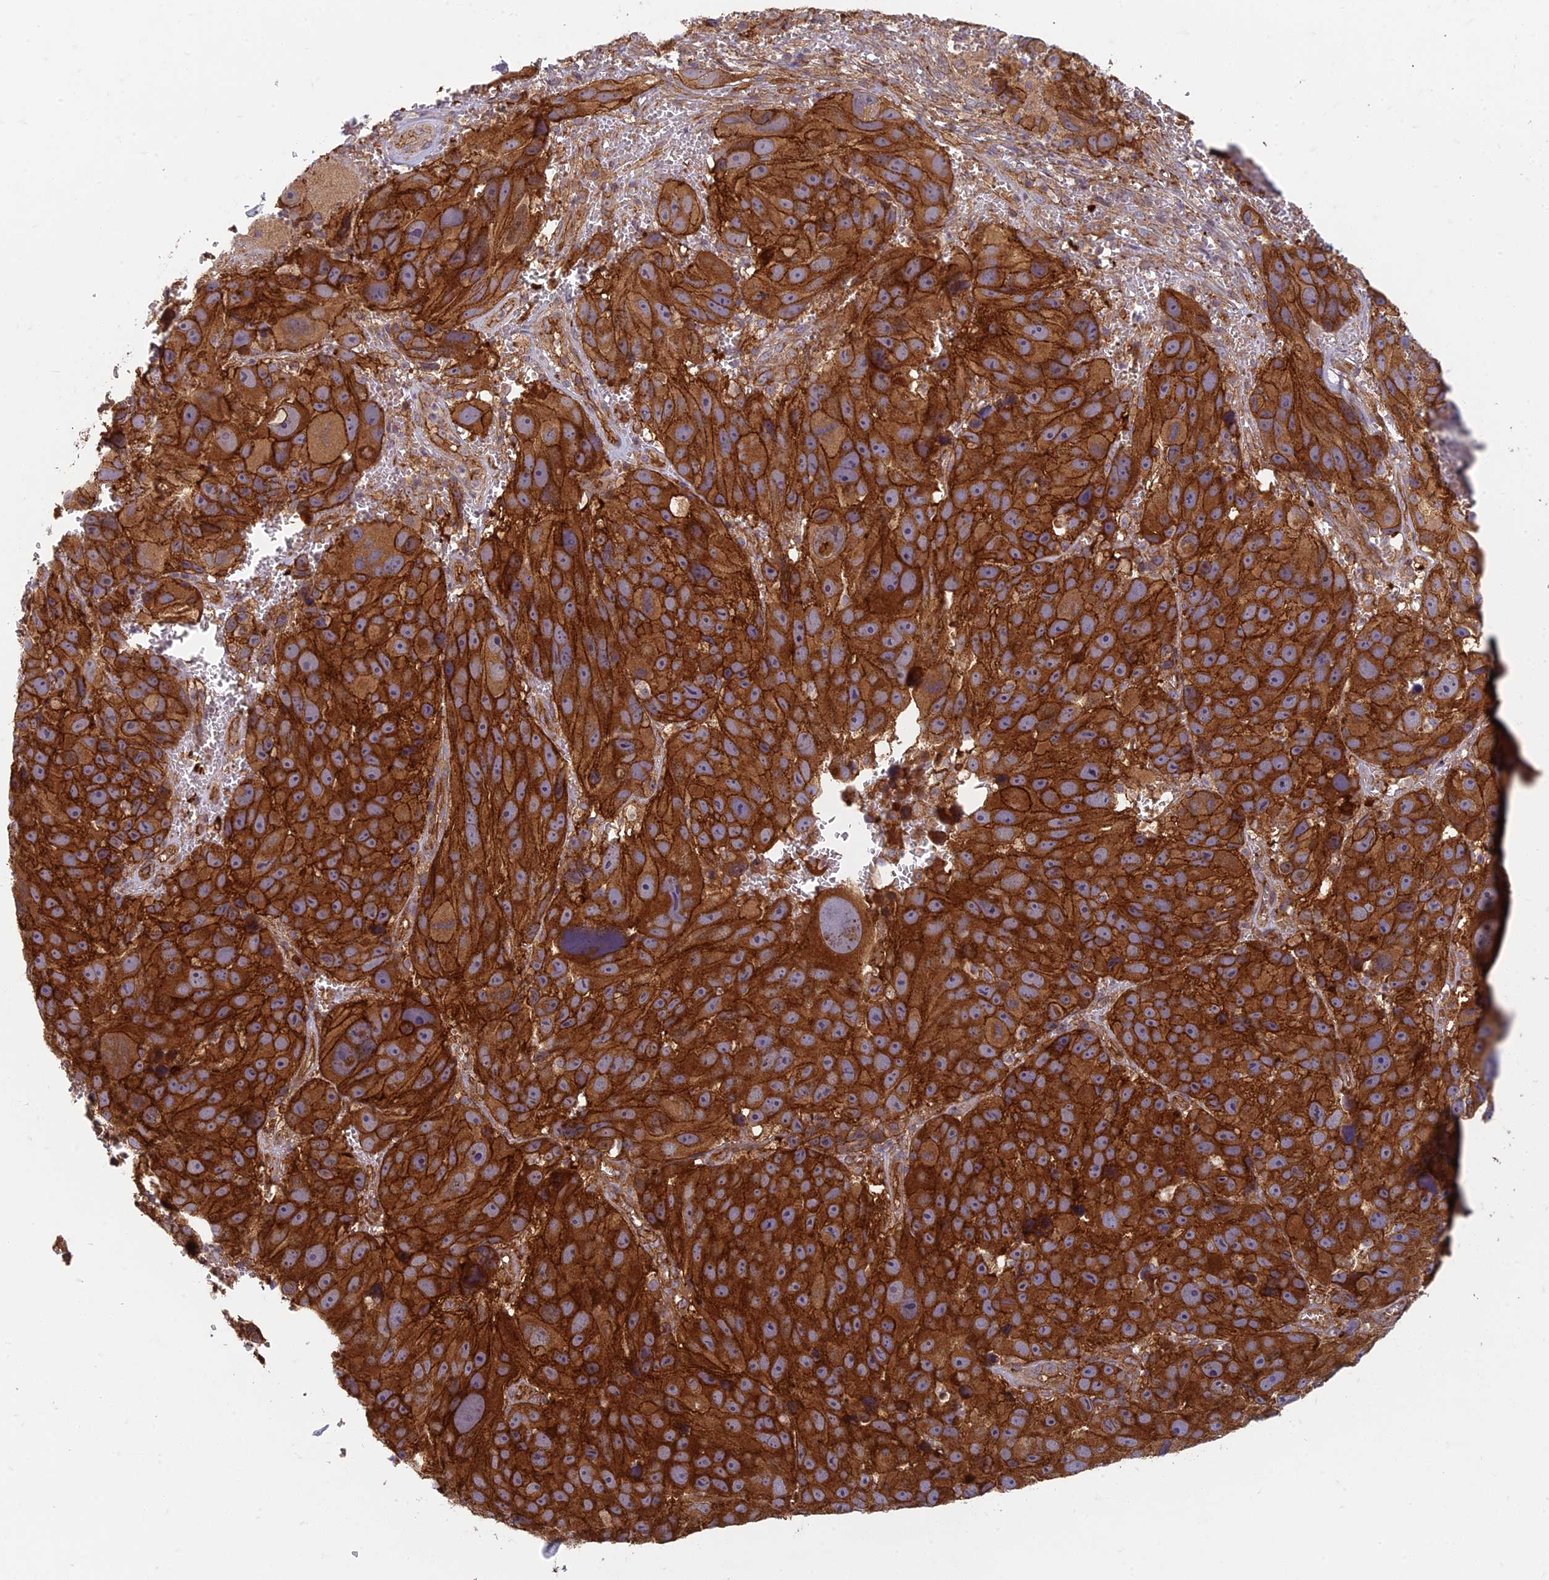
{"staining": {"intensity": "strong", "quantity": ">75%", "location": "cytoplasmic/membranous"}, "tissue": "melanoma", "cell_type": "Tumor cells", "image_type": "cancer", "snomed": [{"axis": "morphology", "description": "Malignant melanoma, NOS"}, {"axis": "topography", "description": "Skin"}], "caption": "High-magnification brightfield microscopy of malignant melanoma stained with DAB (brown) and counterstained with hematoxylin (blue). tumor cells exhibit strong cytoplasmic/membranous expression is seen in approximately>75% of cells.", "gene": "TCF25", "patient": {"sex": "male", "age": 84}}